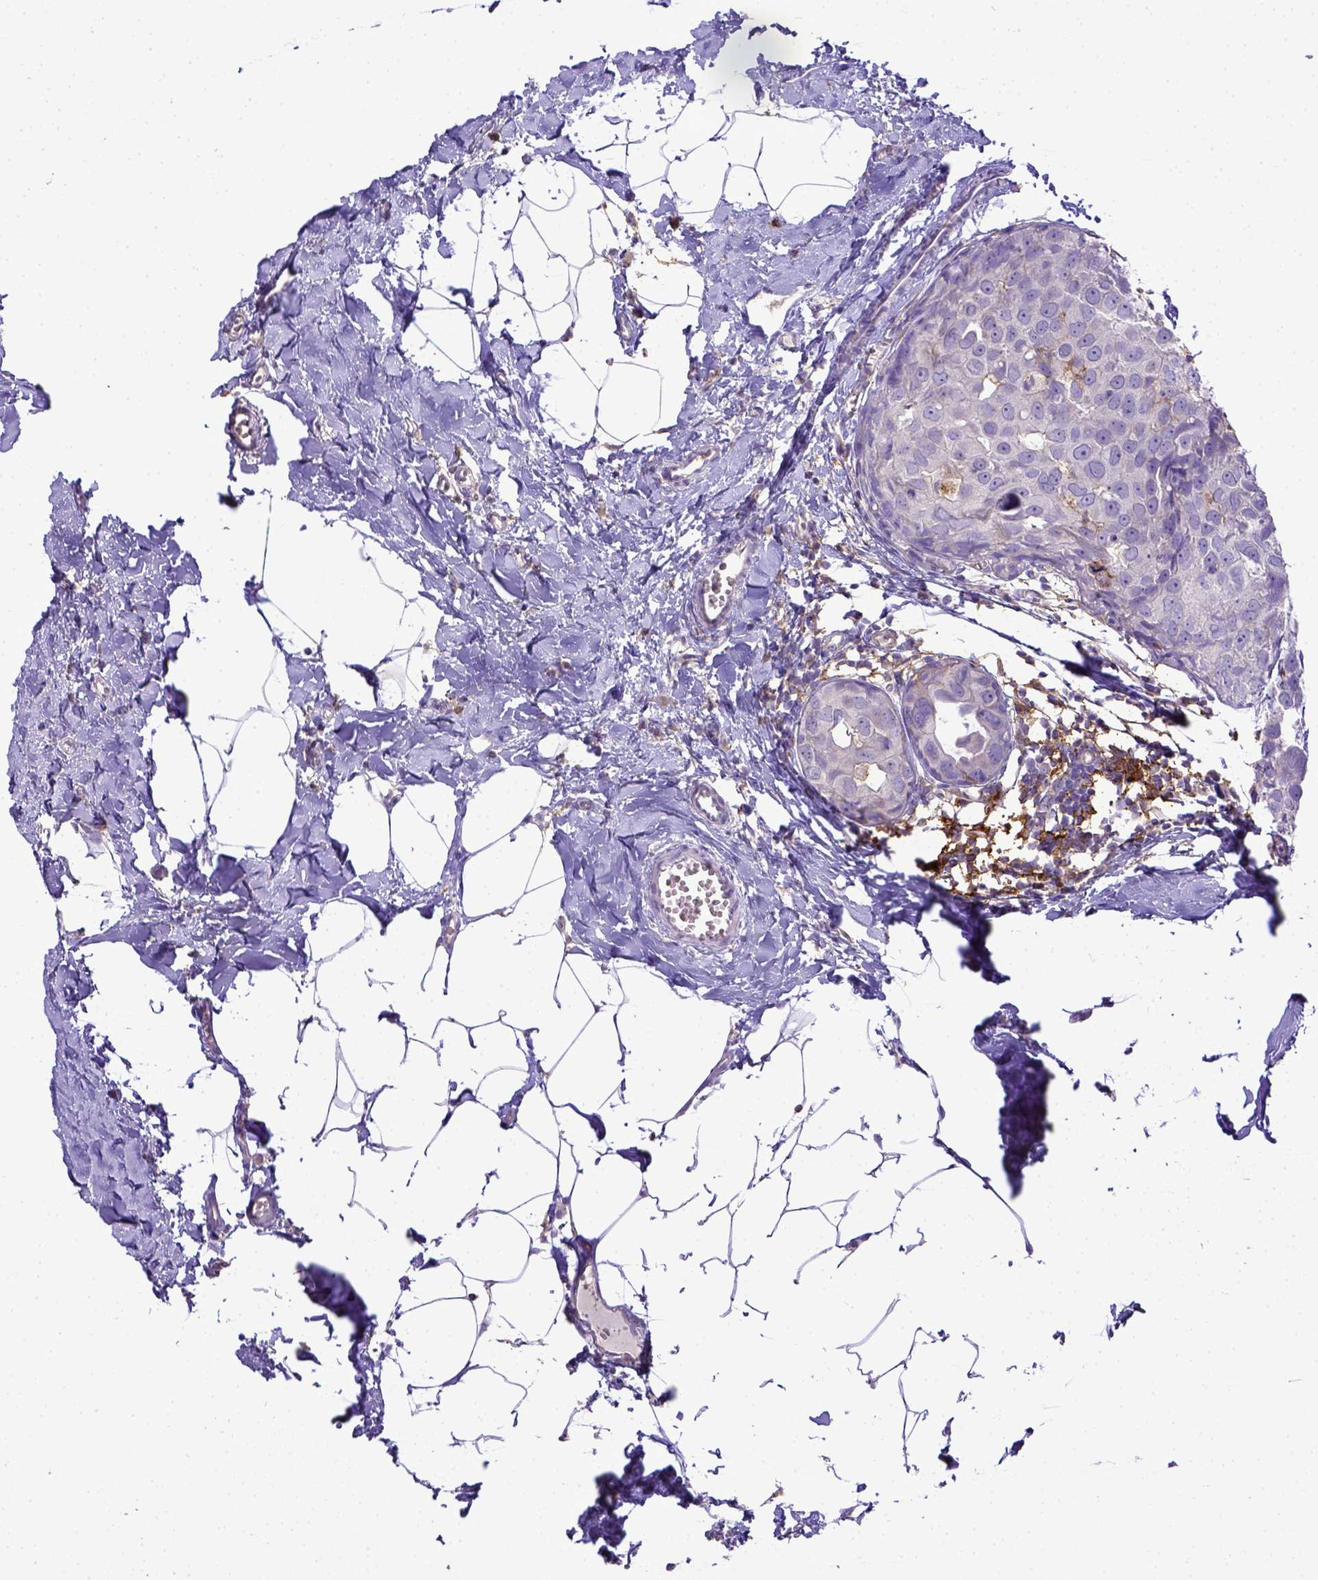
{"staining": {"intensity": "negative", "quantity": "none", "location": "none"}, "tissue": "breast cancer", "cell_type": "Tumor cells", "image_type": "cancer", "snomed": [{"axis": "morphology", "description": "Duct carcinoma"}, {"axis": "topography", "description": "Breast"}], "caption": "Immunohistochemical staining of human breast intraductal carcinoma shows no significant staining in tumor cells. (Stains: DAB immunohistochemistry (IHC) with hematoxylin counter stain, Microscopy: brightfield microscopy at high magnification).", "gene": "CD40", "patient": {"sex": "female", "age": 38}}